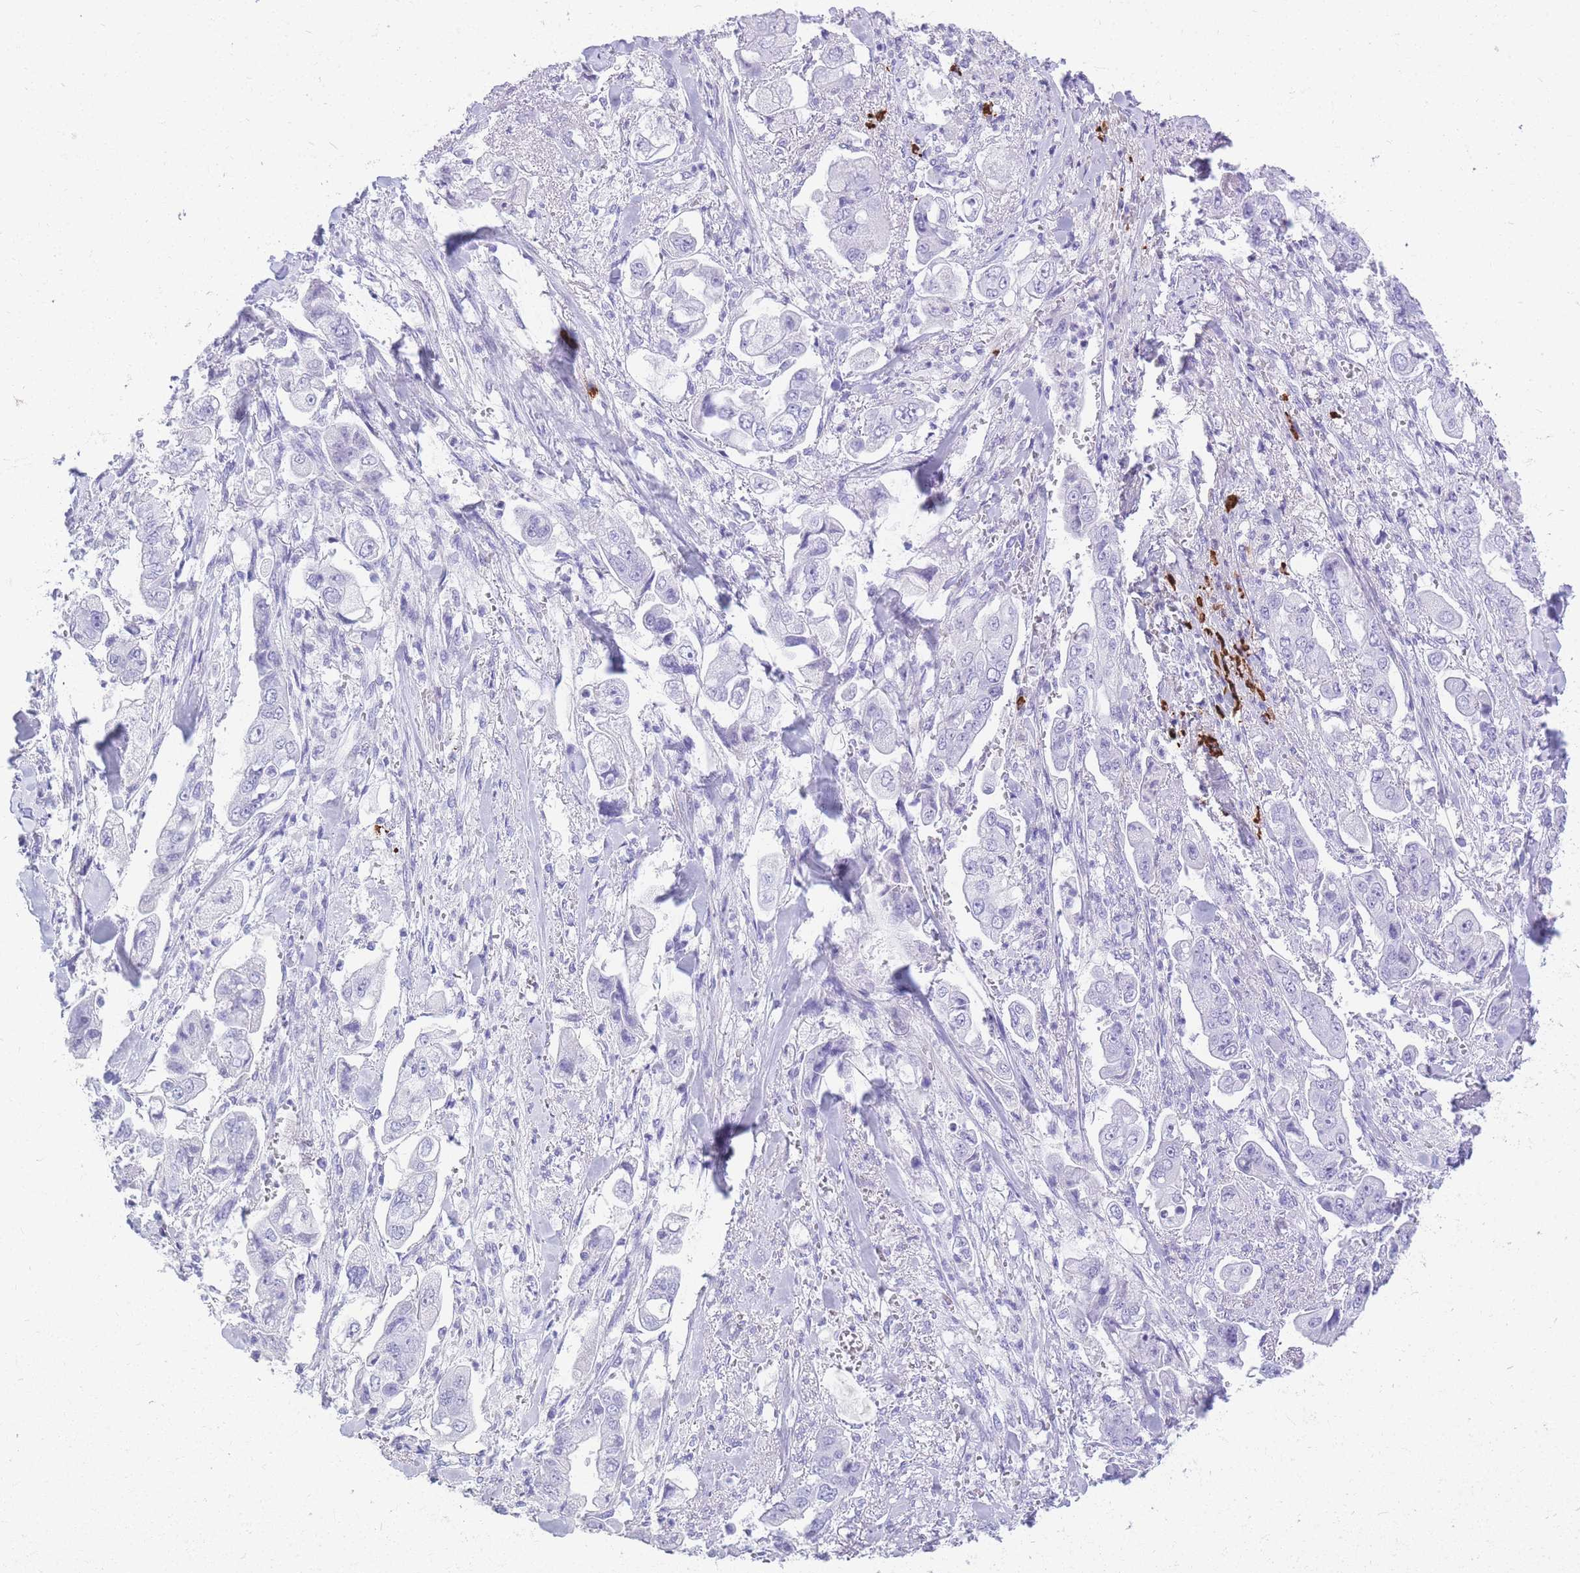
{"staining": {"intensity": "negative", "quantity": "none", "location": "none"}, "tissue": "stomach cancer", "cell_type": "Tumor cells", "image_type": "cancer", "snomed": [{"axis": "morphology", "description": "Adenocarcinoma, NOS"}, {"axis": "topography", "description": "Stomach"}], "caption": "IHC micrograph of neoplastic tissue: stomach adenocarcinoma stained with DAB displays no significant protein positivity in tumor cells.", "gene": "ZFP62", "patient": {"sex": "male", "age": 62}}